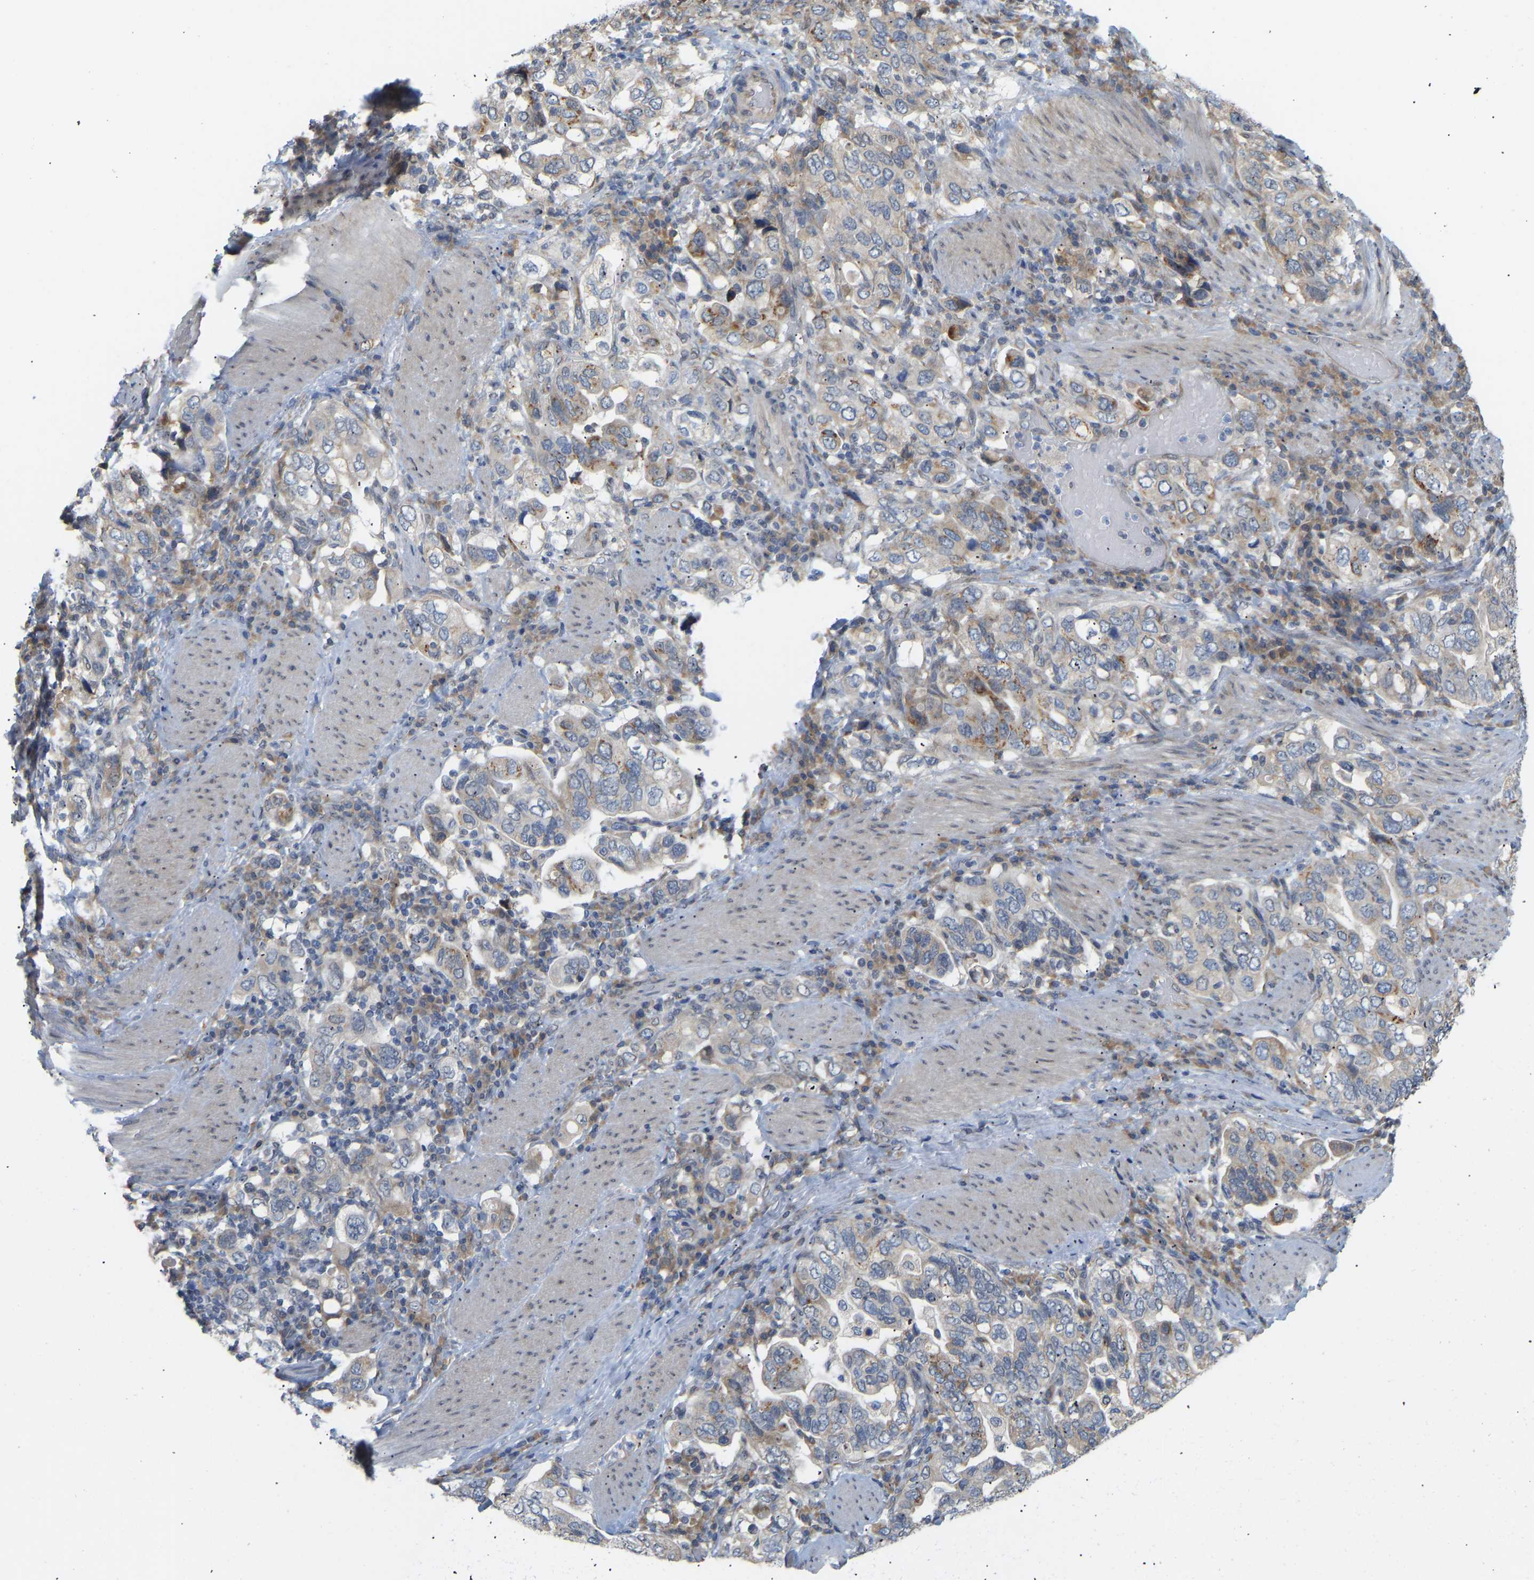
{"staining": {"intensity": "negative", "quantity": "none", "location": "none"}, "tissue": "stomach cancer", "cell_type": "Tumor cells", "image_type": "cancer", "snomed": [{"axis": "morphology", "description": "Adenocarcinoma, NOS"}, {"axis": "topography", "description": "Stomach, upper"}], "caption": "Immunohistochemical staining of human adenocarcinoma (stomach) displays no significant positivity in tumor cells. (DAB (3,3'-diaminobenzidine) IHC visualized using brightfield microscopy, high magnification).", "gene": "BEND3", "patient": {"sex": "male", "age": 62}}